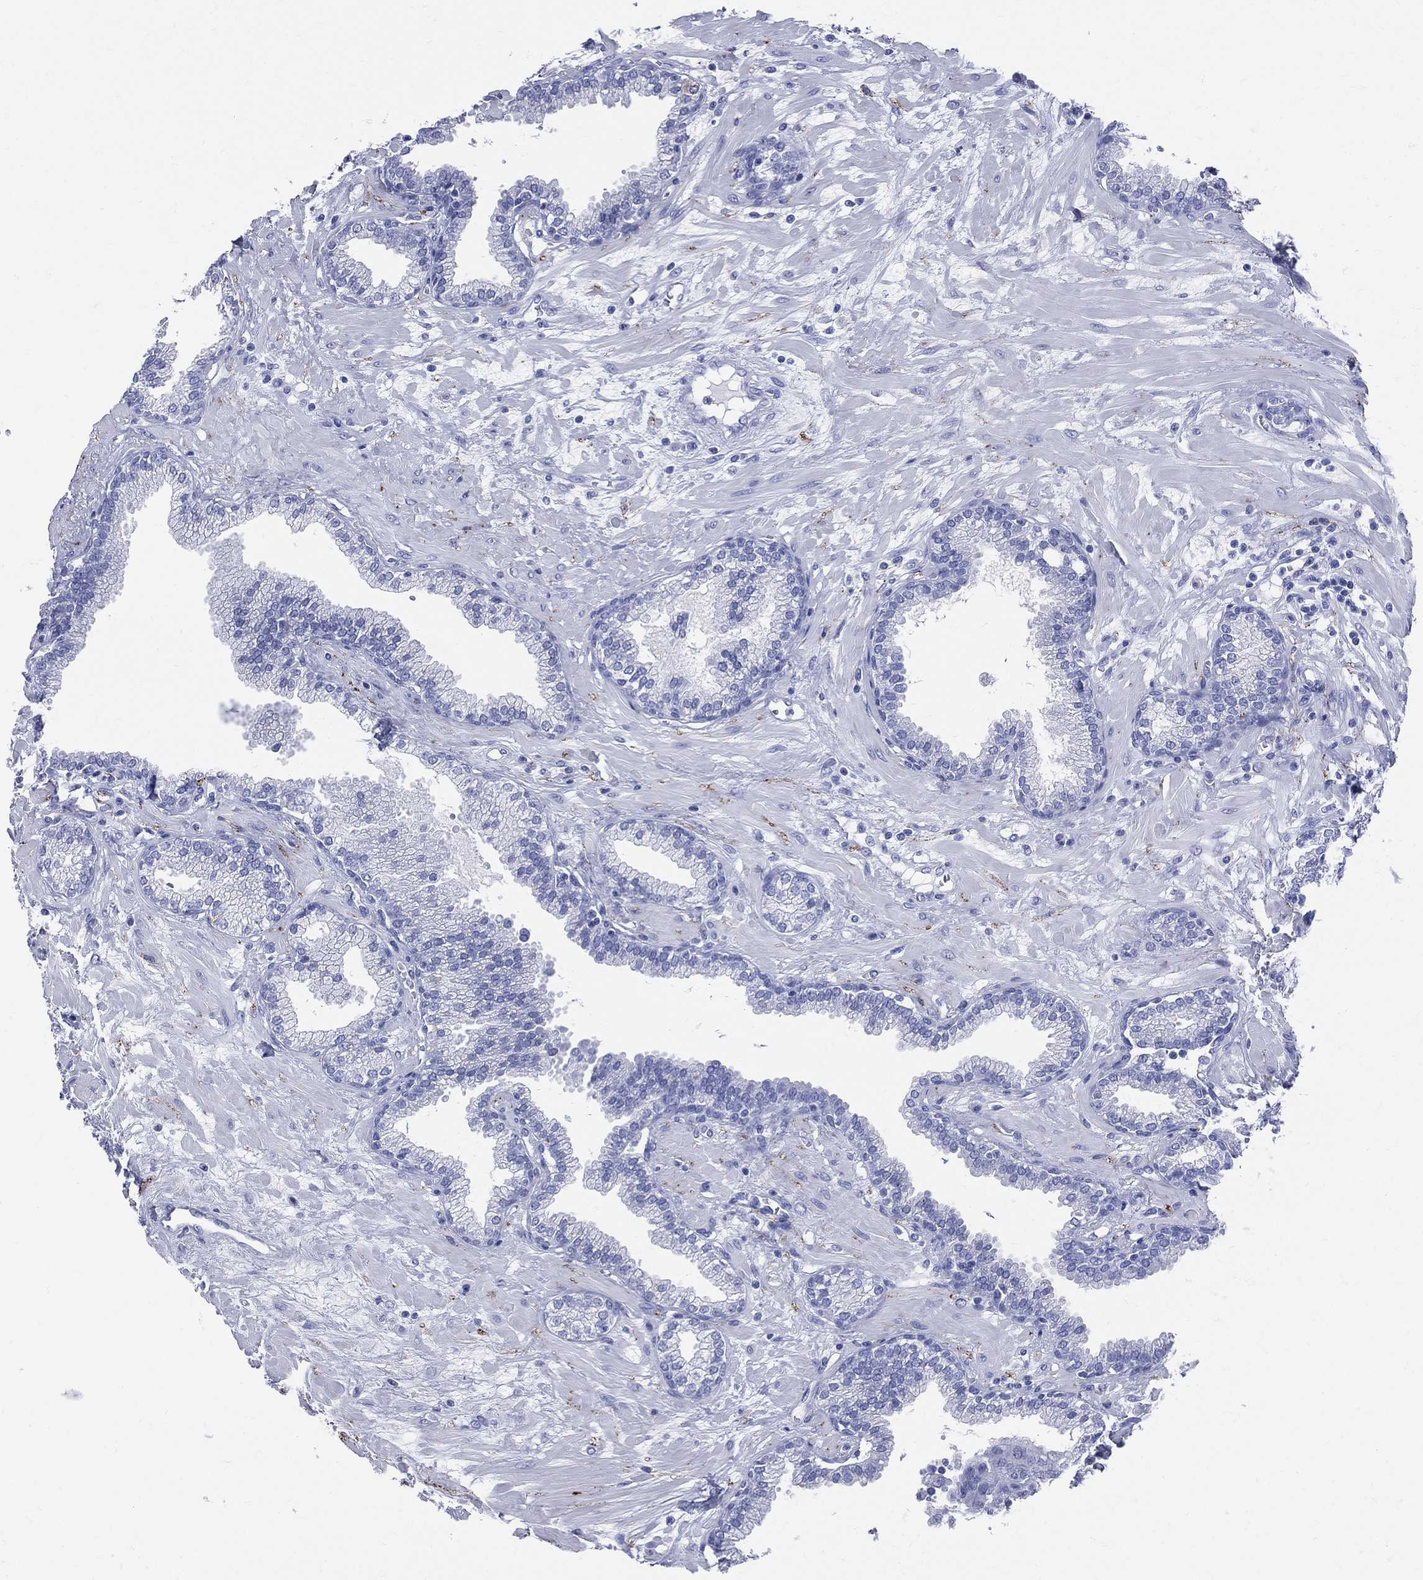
{"staining": {"intensity": "negative", "quantity": "none", "location": "none"}, "tissue": "prostate", "cell_type": "Glandular cells", "image_type": "normal", "snomed": [{"axis": "morphology", "description": "Normal tissue, NOS"}, {"axis": "topography", "description": "Prostate"}], "caption": "DAB immunohistochemical staining of benign human prostate exhibits no significant expression in glandular cells.", "gene": "SYP", "patient": {"sex": "male", "age": 64}}